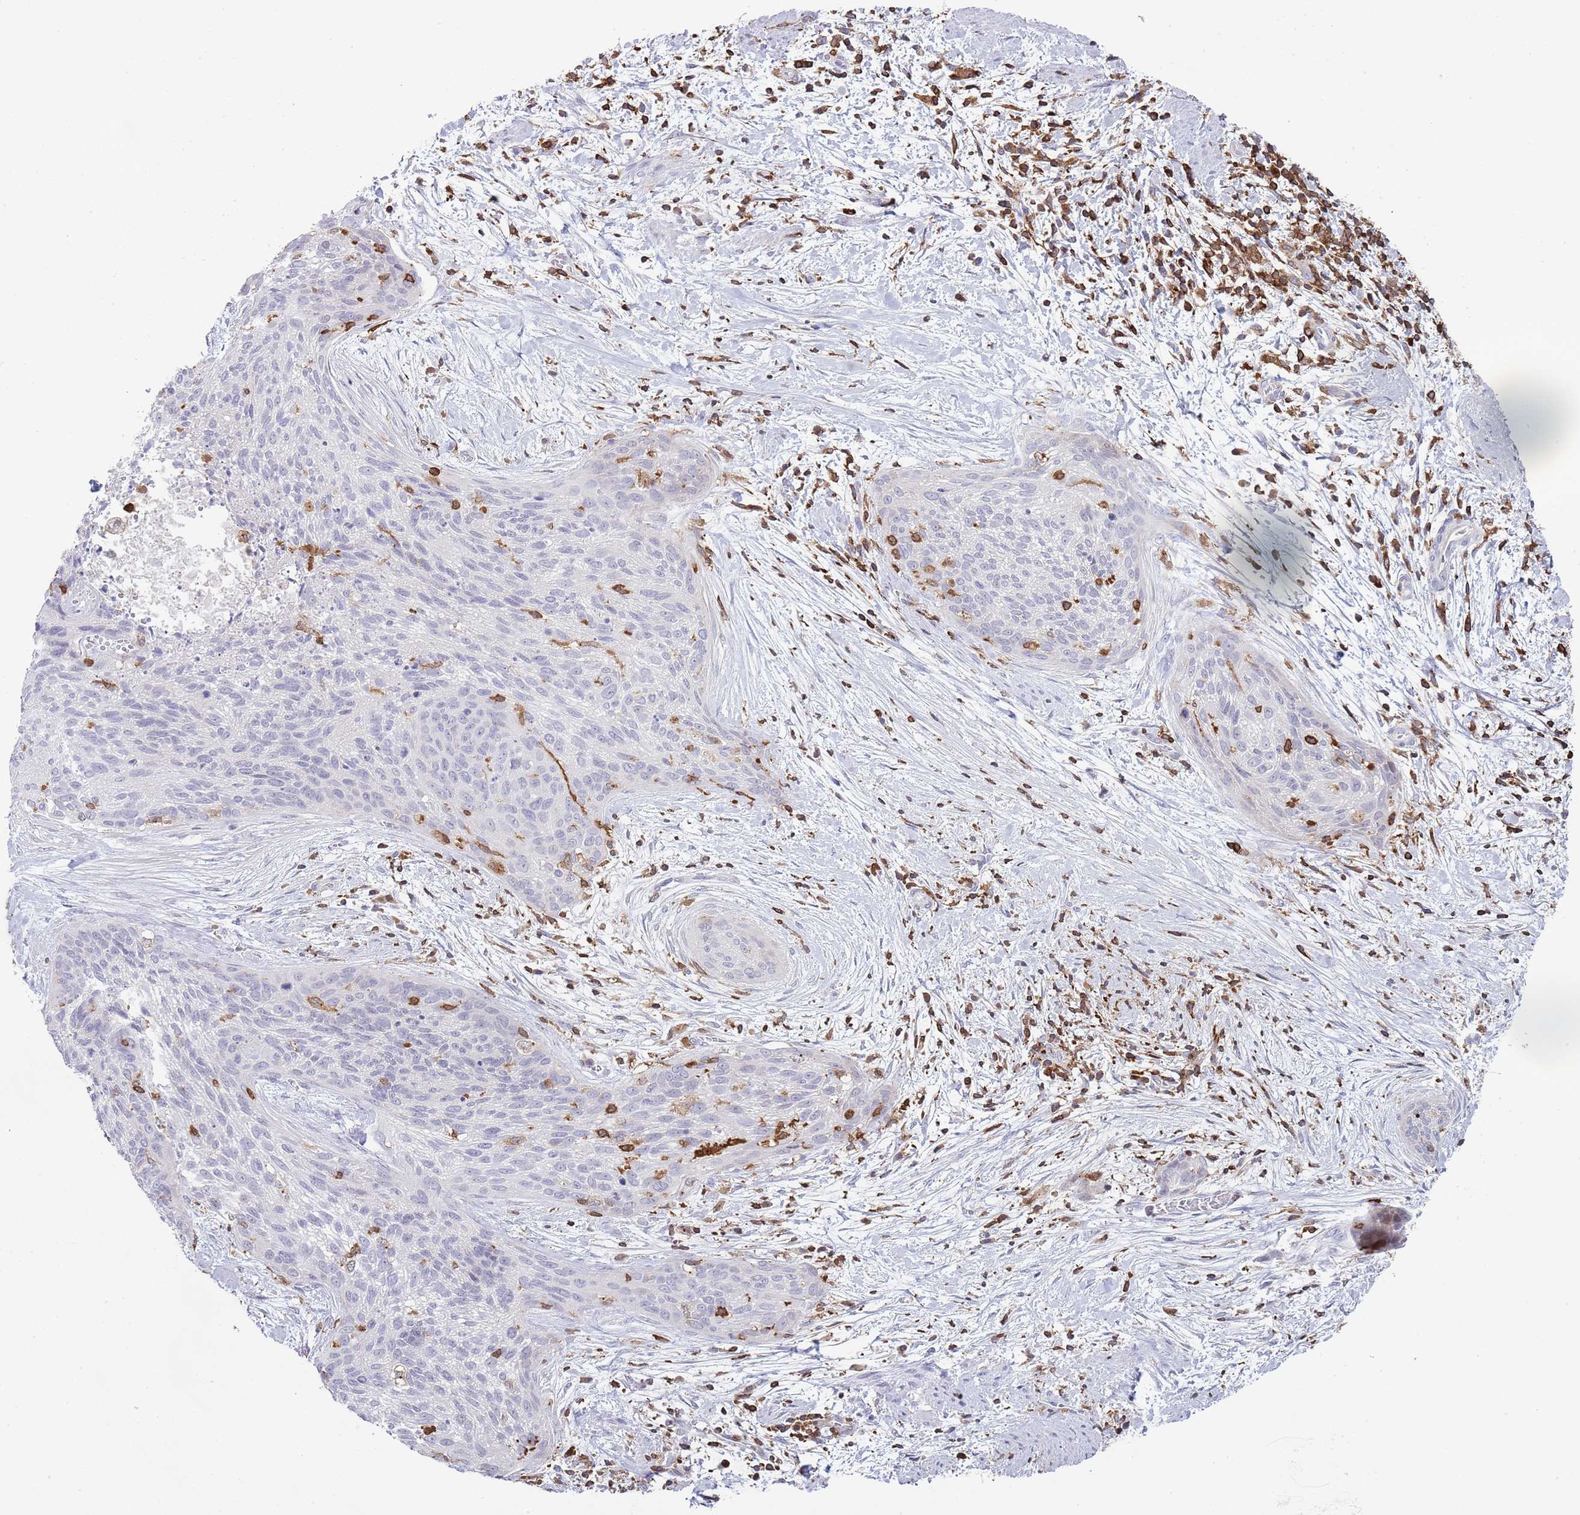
{"staining": {"intensity": "negative", "quantity": "none", "location": "none"}, "tissue": "cervical cancer", "cell_type": "Tumor cells", "image_type": "cancer", "snomed": [{"axis": "morphology", "description": "Squamous cell carcinoma, NOS"}, {"axis": "topography", "description": "Cervix"}], "caption": "Immunohistochemical staining of cervical squamous cell carcinoma displays no significant staining in tumor cells.", "gene": "LPXN", "patient": {"sex": "female", "age": 55}}